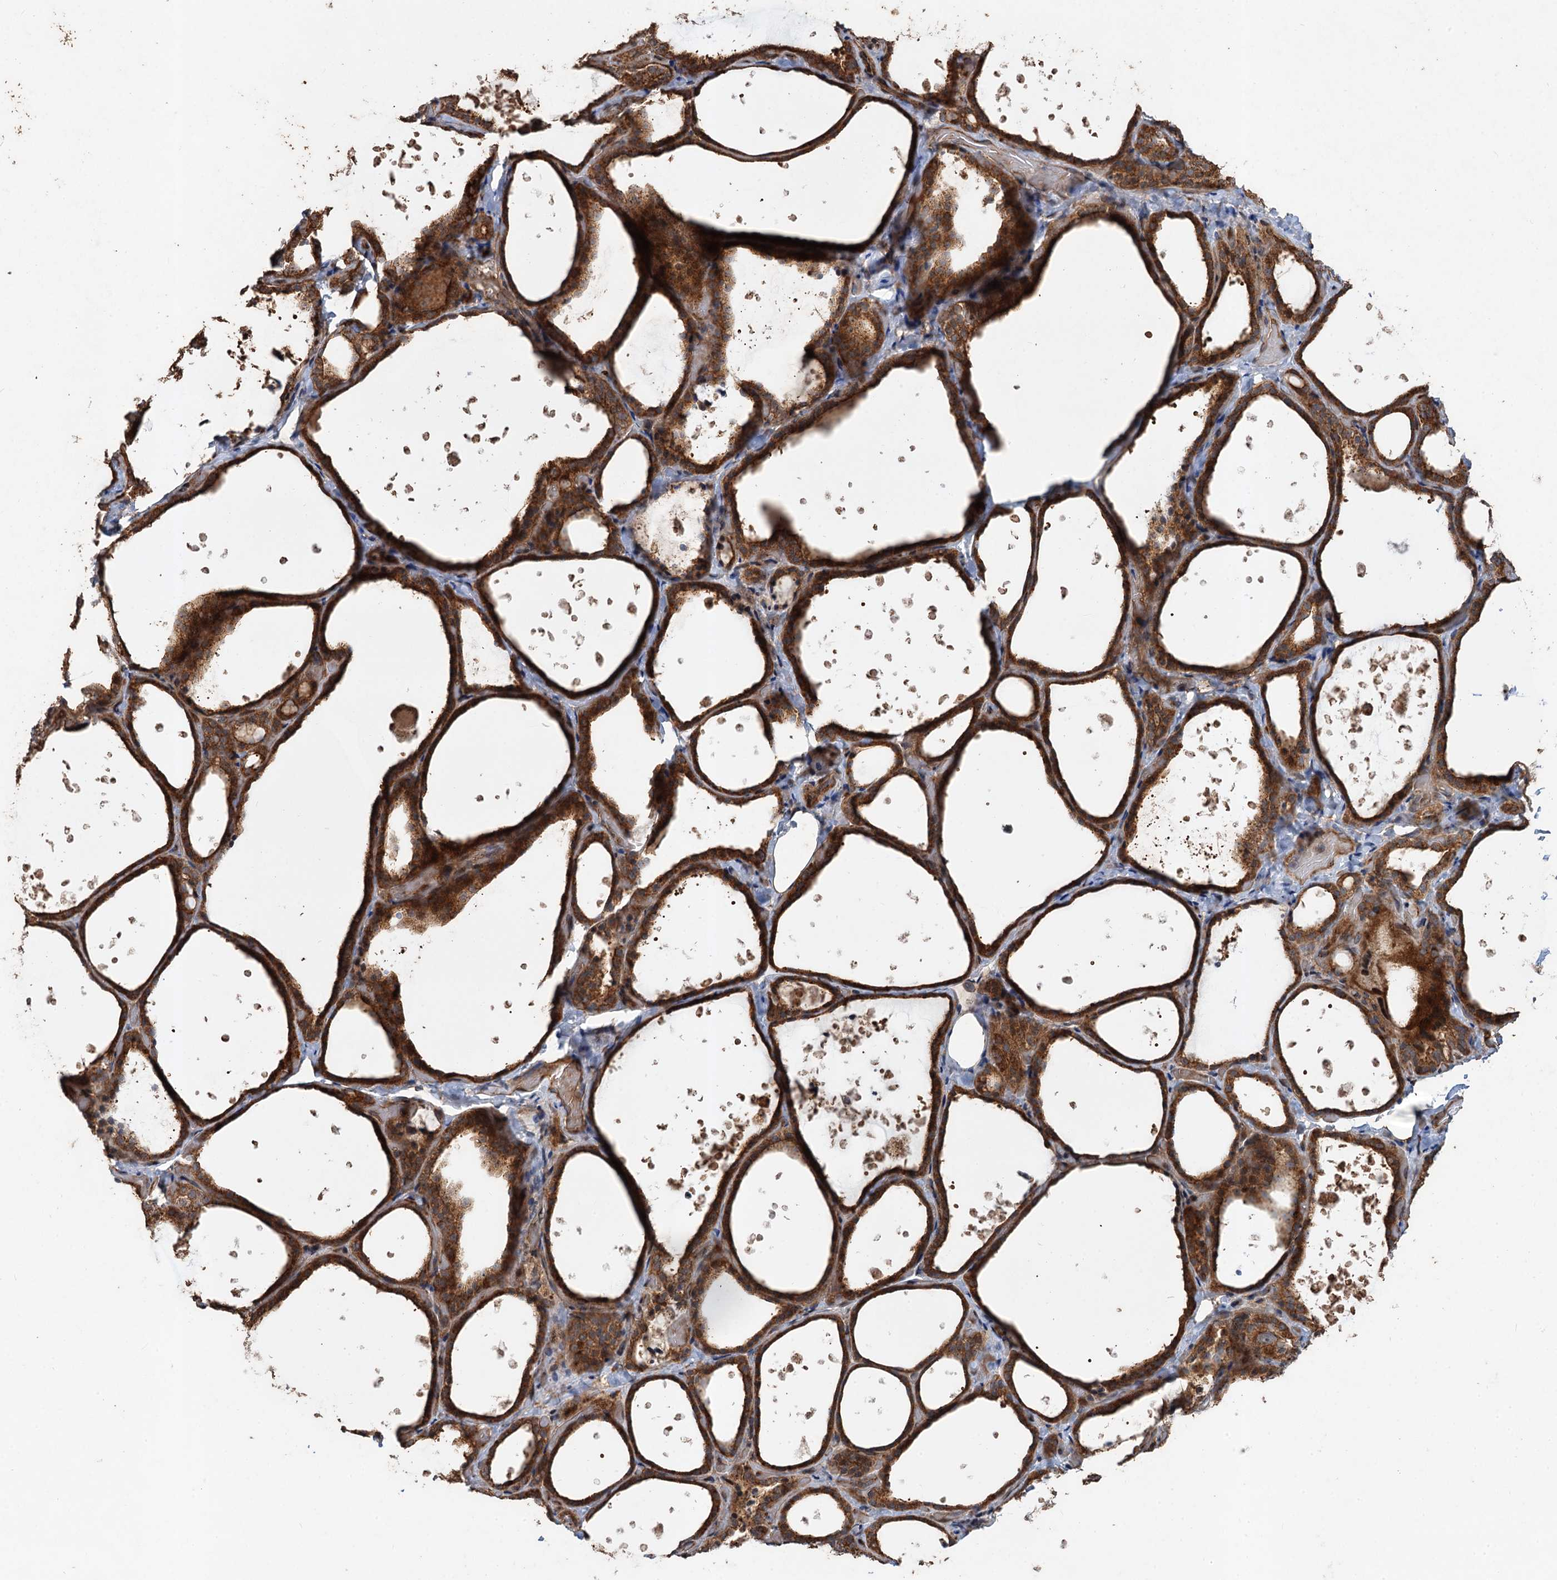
{"staining": {"intensity": "strong", "quantity": ">75%", "location": "cytoplasmic/membranous"}, "tissue": "thyroid gland", "cell_type": "Glandular cells", "image_type": "normal", "snomed": [{"axis": "morphology", "description": "Normal tissue, NOS"}, {"axis": "topography", "description": "Thyroid gland"}], "caption": "The image shows a brown stain indicating the presence of a protein in the cytoplasmic/membranous of glandular cells in thyroid gland.", "gene": "DEXI", "patient": {"sex": "female", "age": 44}}